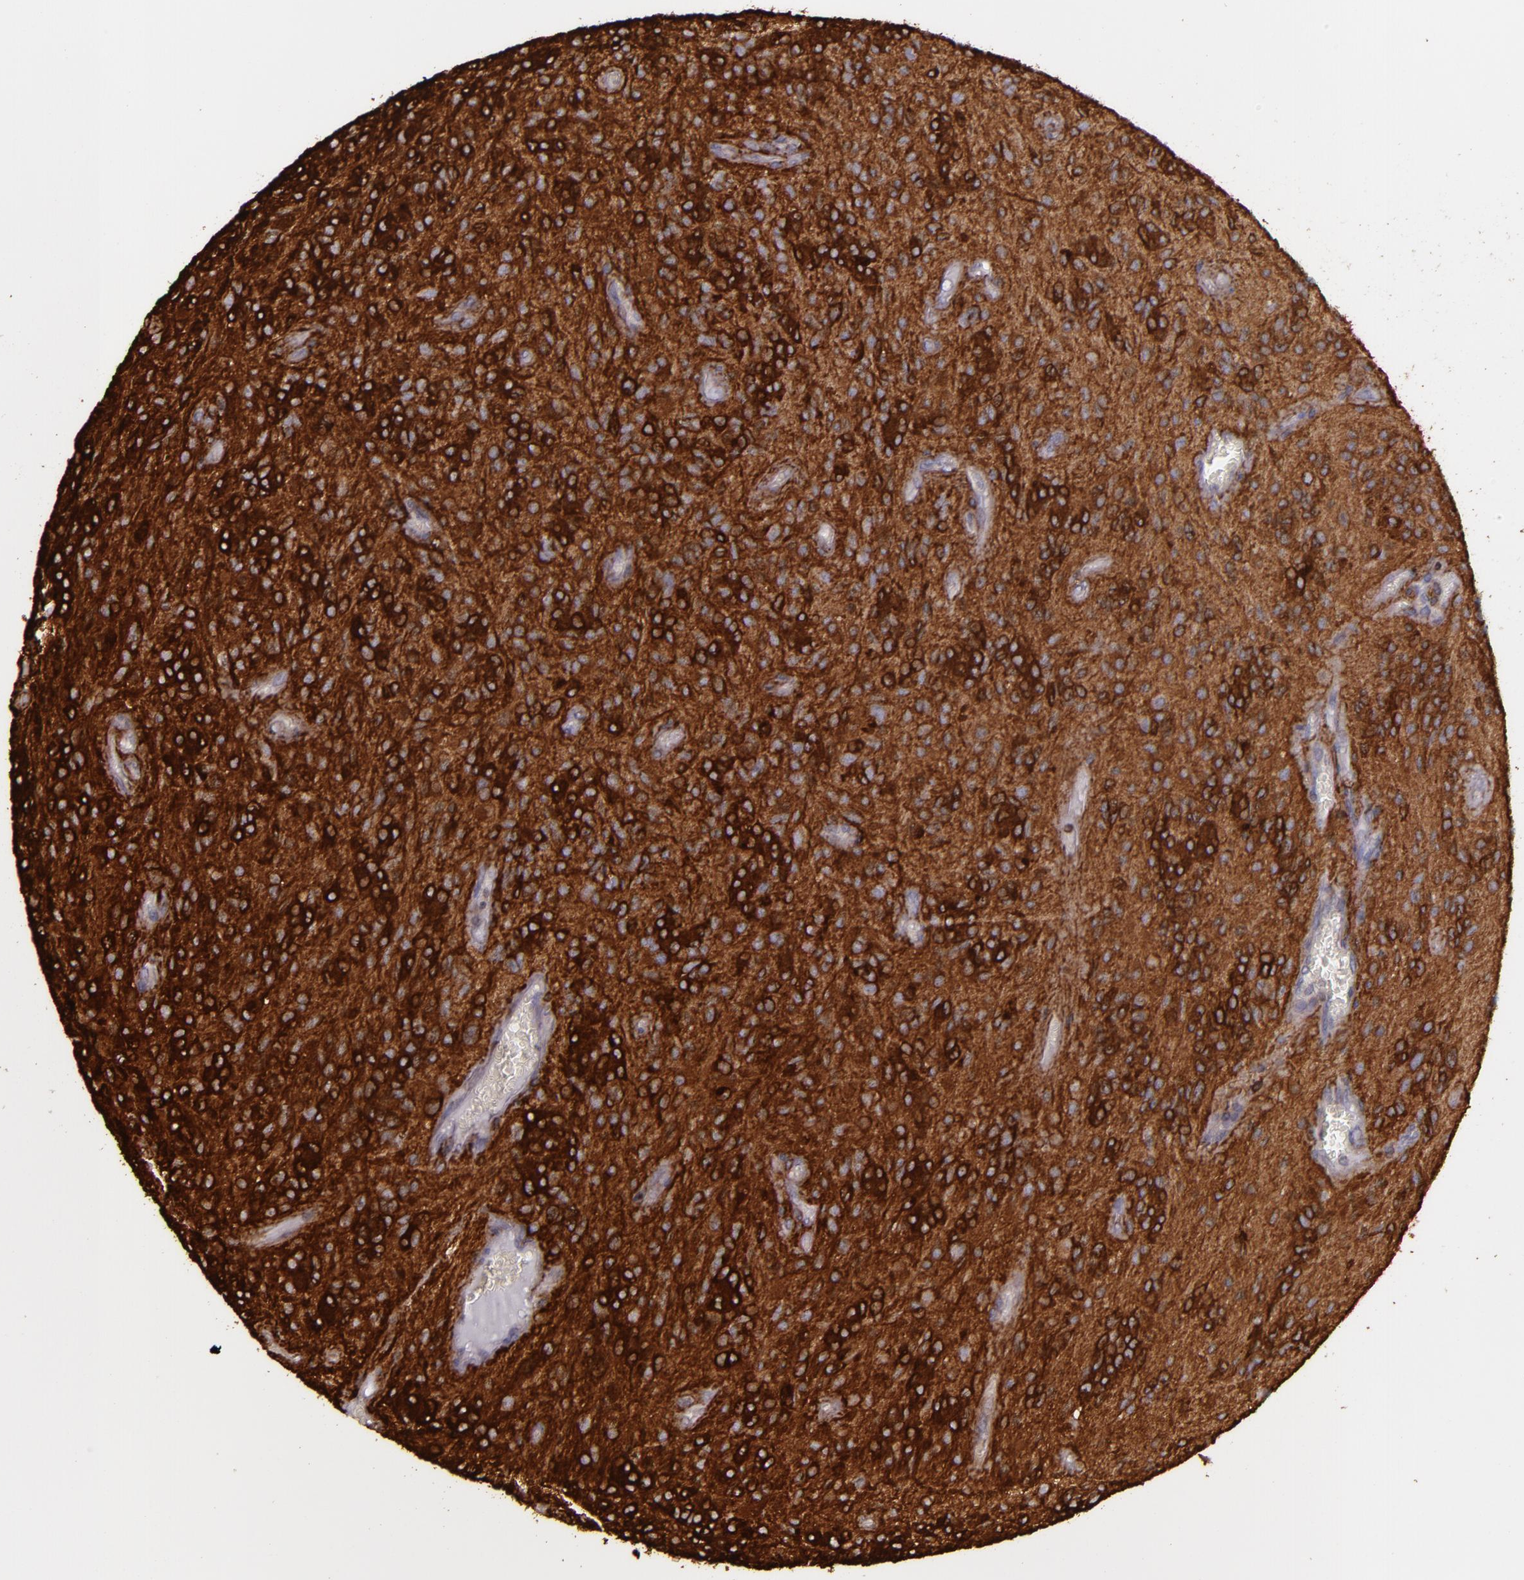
{"staining": {"intensity": "strong", "quantity": ">75%", "location": "cytoplasmic/membranous"}, "tissue": "glioma", "cell_type": "Tumor cells", "image_type": "cancer", "snomed": [{"axis": "morphology", "description": "Glioma, malignant, Low grade"}, {"axis": "topography", "description": "Brain"}], "caption": "Glioma stained with a protein marker displays strong staining in tumor cells.", "gene": "SLC9A3R1", "patient": {"sex": "female", "age": 15}}